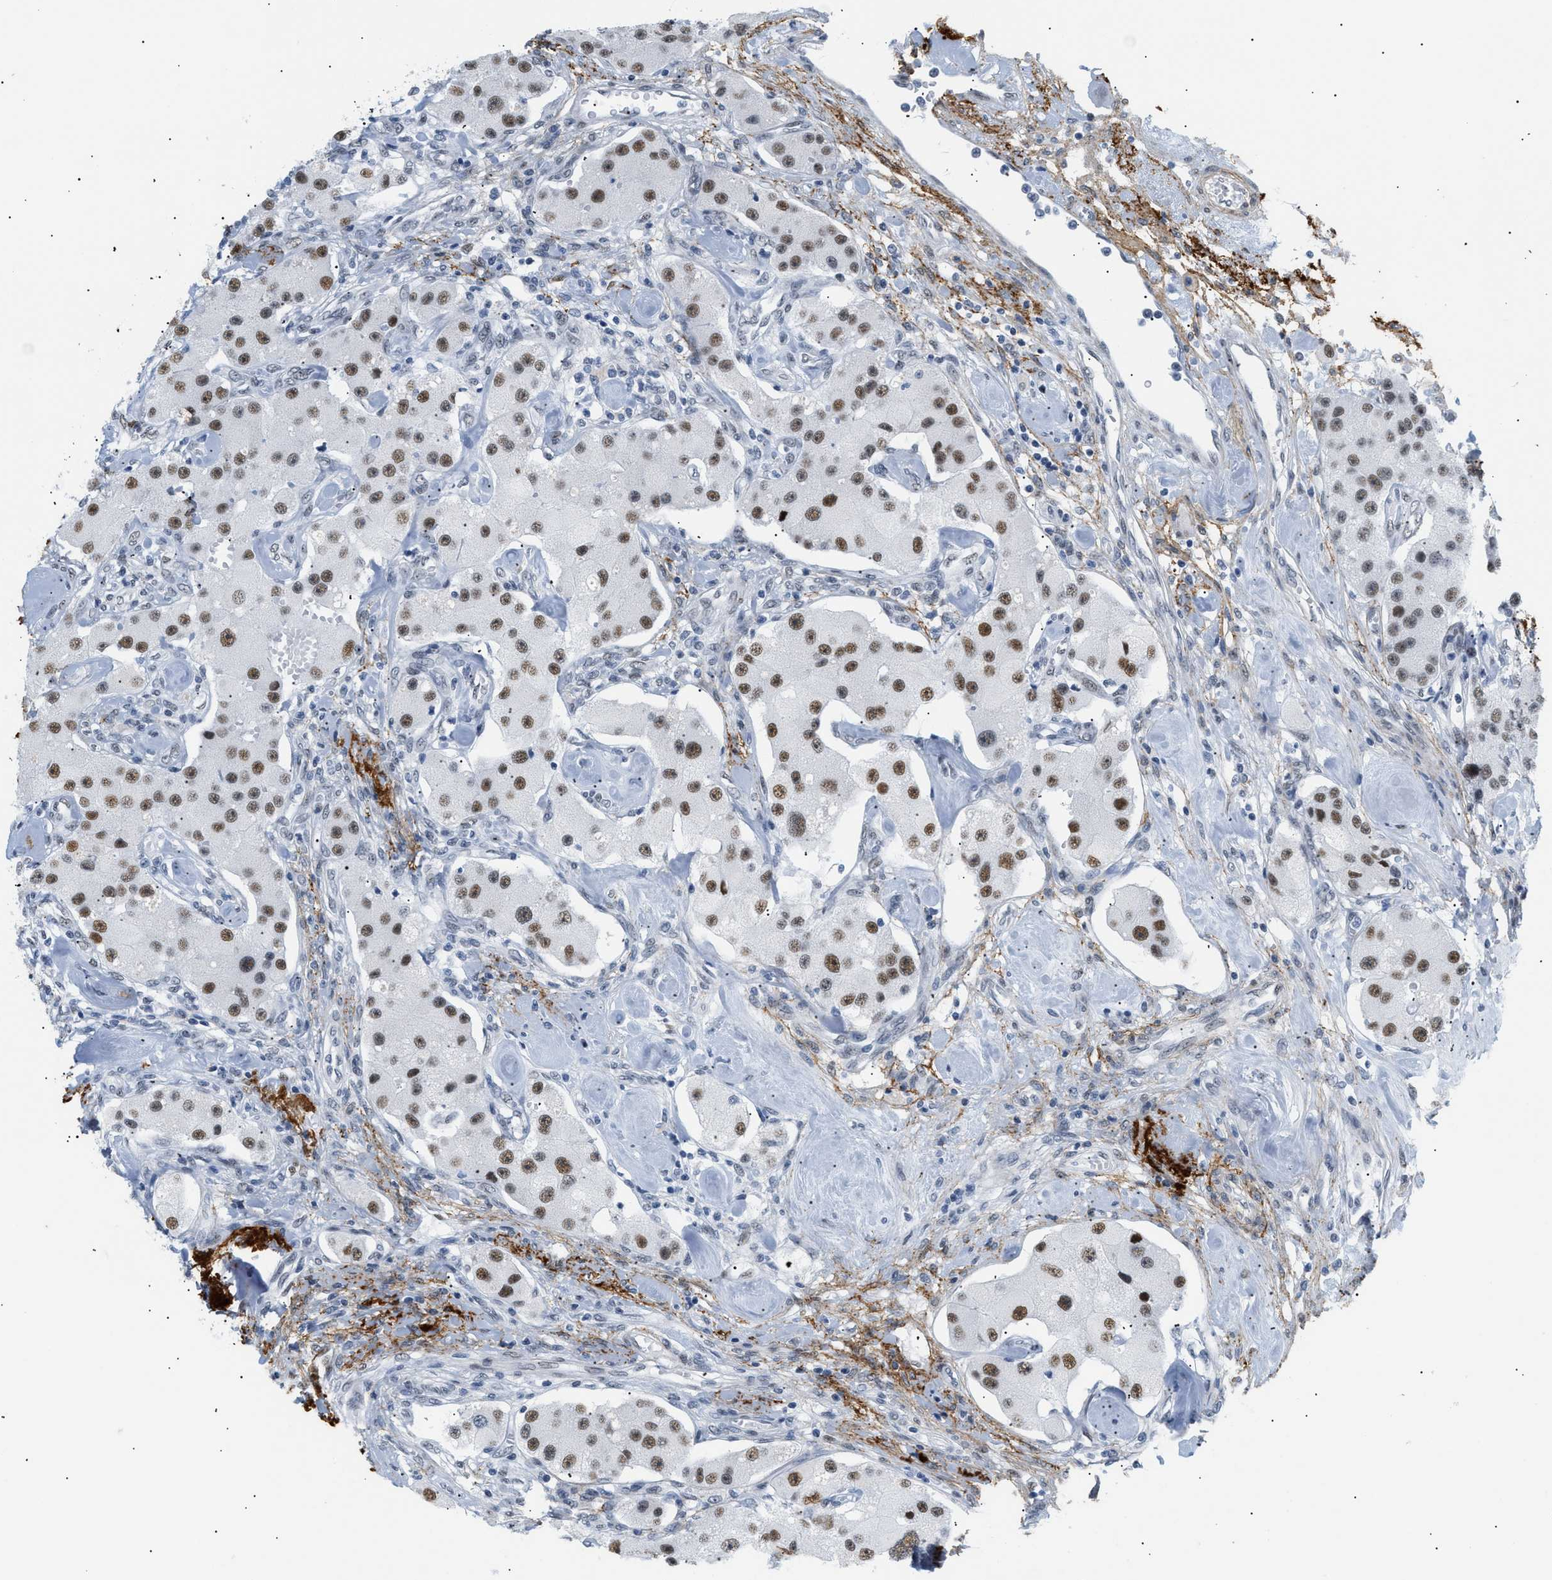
{"staining": {"intensity": "weak", "quantity": ">75%", "location": "nuclear"}, "tissue": "carcinoid", "cell_type": "Tumor cells", "image_type": "cancer", "snomed": [{"axis": "morphology", "description": "Carcinoid, malignant, NOS"}, {"axis": "topography", "description": "Pancreas"}], "caption": "IHC photomicrograph of neoplastic tissue: carcinoid stained using immunohistochemistry (IHC) exhibits low levels of weak protein expression localized specifically in the nuclear of tumor cells, appearing as a nuclear brown color.", "gene": "ELN", "patient": {"sex": "male", "age": 41}}